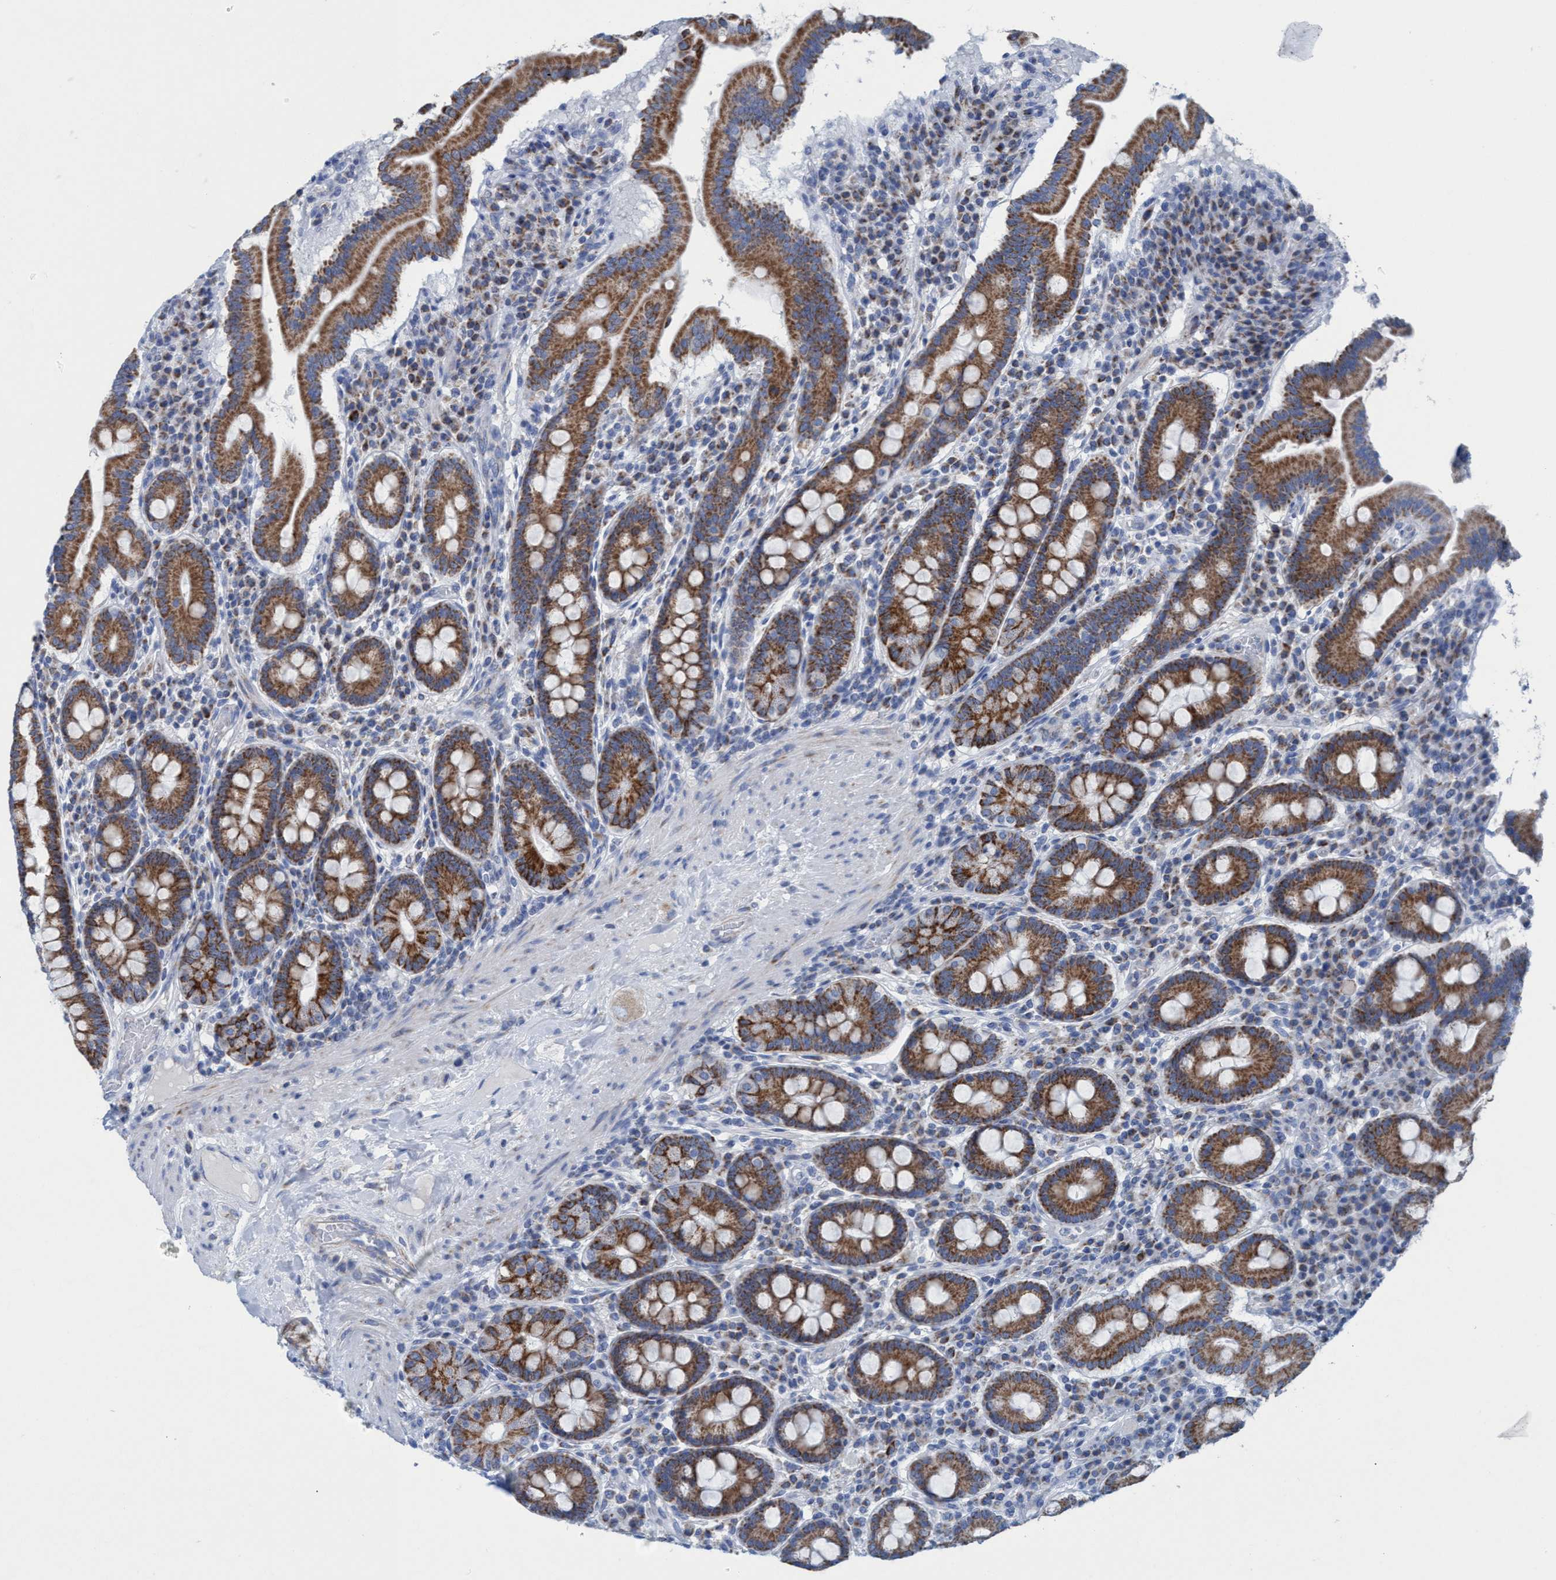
{"staining": {"intensity": "moderate", "quantity": ">75%", "location": "cytoplasmic/membranous"}, "tissue": "duodenum", "cell_type": "Glandular cells", "image_type": "normal", "snomed": [{"axis": "morphology", "description": "Normal tissue, NOS"}, {"axis": "topography", "description": "Duodenum"}], "caption": "An immunohistochemistry (IHC) micrograph of unremarkable tissue is shown. Protein staining in brown highlights moderate cytoplasmic/membranous positivity in duodenum within glandular cells. The staining is performed using DAB brown chromogen to label protein expression. The nuclei are counter-stained blue using hematoxylin.", "gene": "GGA3", "patient": {"sex": "male", "age": 50}}